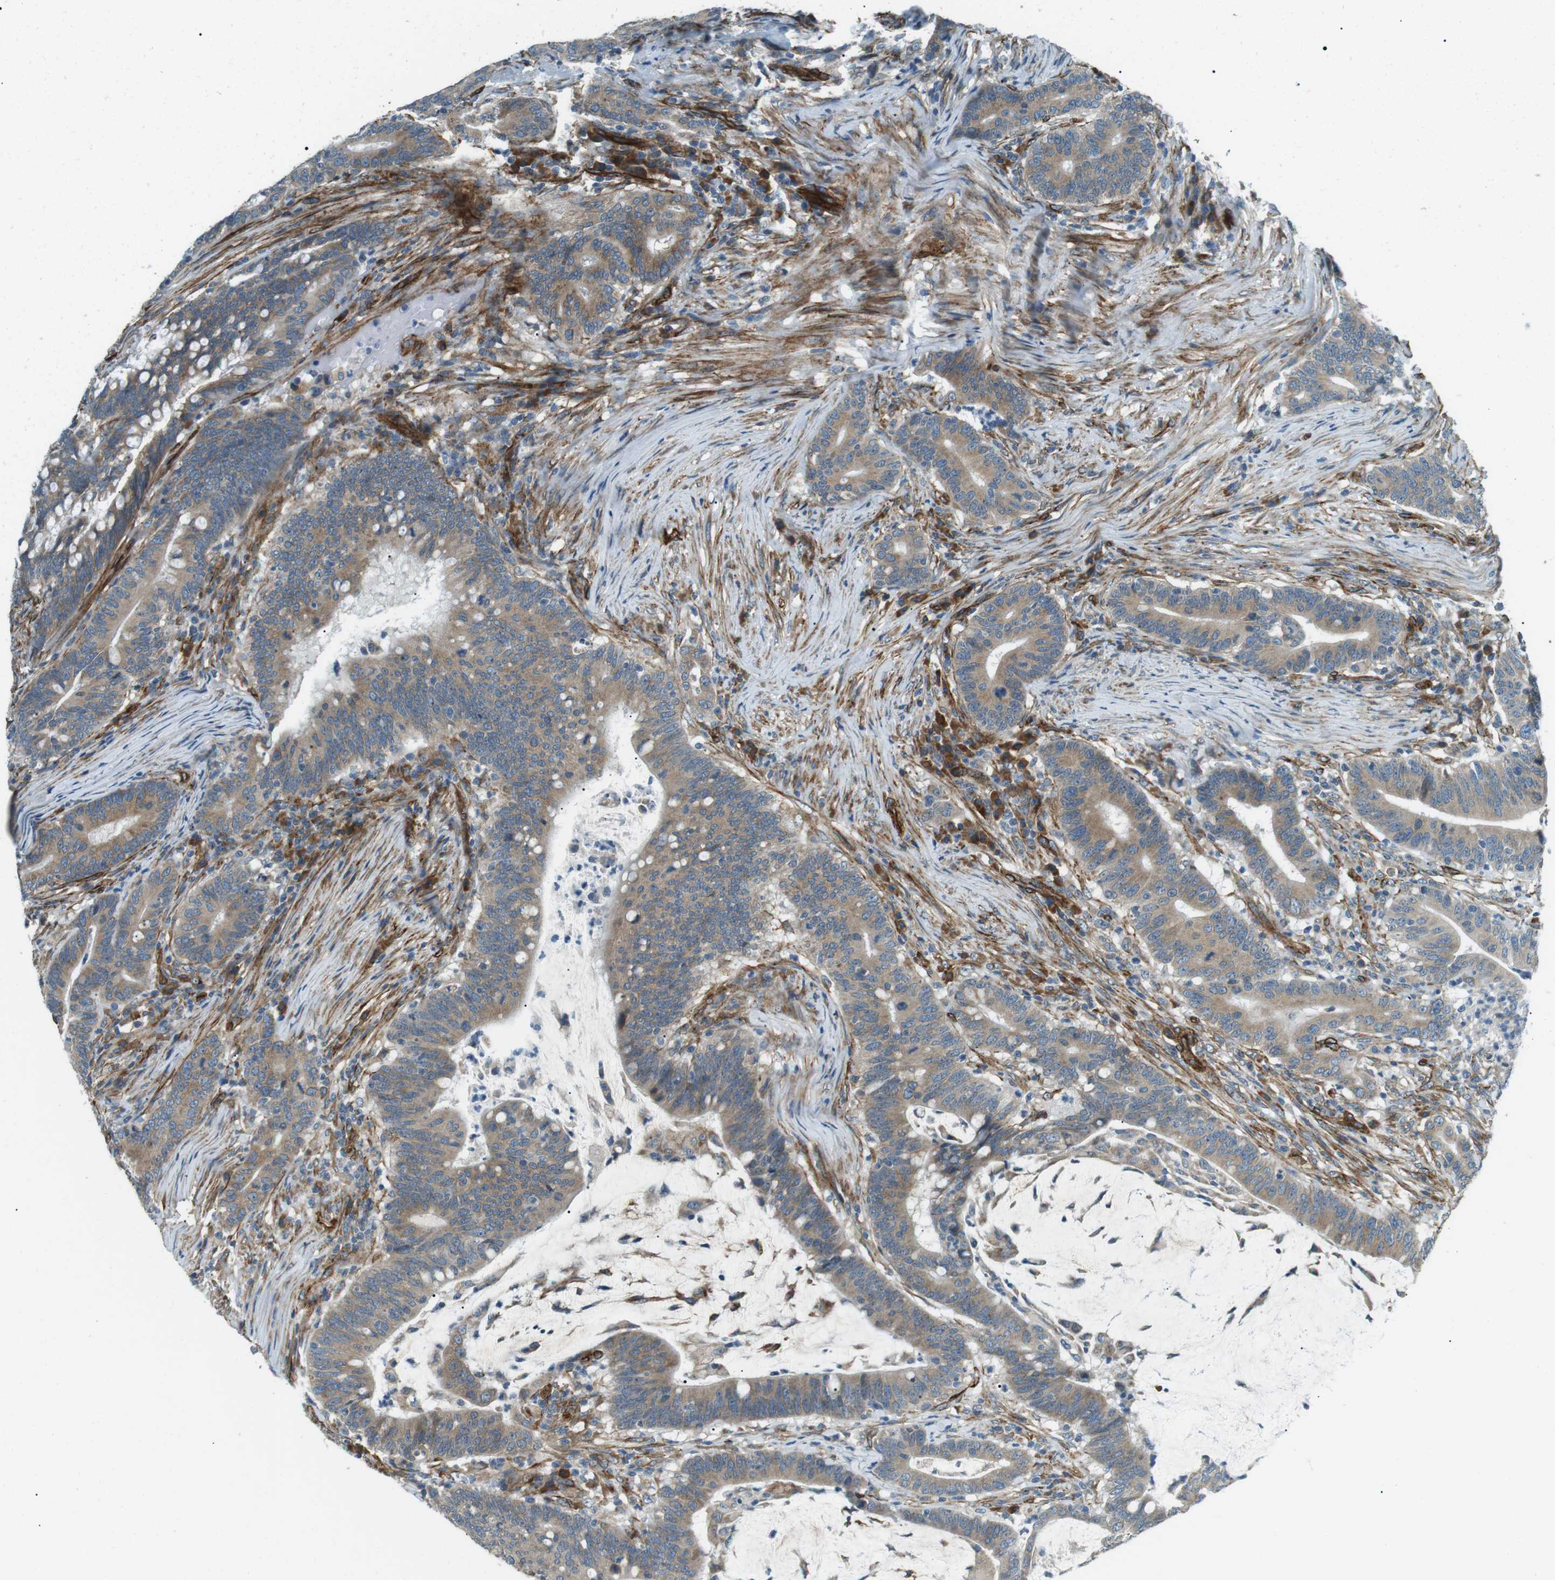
{"staining": {"intensity": "moderate", "quantity": ">75%", "location": "cytoplasmic/membranous"}, "tissue": "colorectal cancer", "cell_type": "Tumor cells", "image_type": "cancer", "snomed": [{"axis": "morphology", "description": "Normal tissue, NOS"}, {"axis": "morphology", "description": "Adenocarcinoma, NOS"}, {"axis": "topography", "description": "Colon"}], "caption": "This photomicrograph exhibits IHC staining of colorectal cancer (adenocarcinoma), with medium moderate cytoplasmic/membranous expression in about >75% of tumor cells.", "gene": "ODR4", "patient": {"sex": "female", "age": 66}}